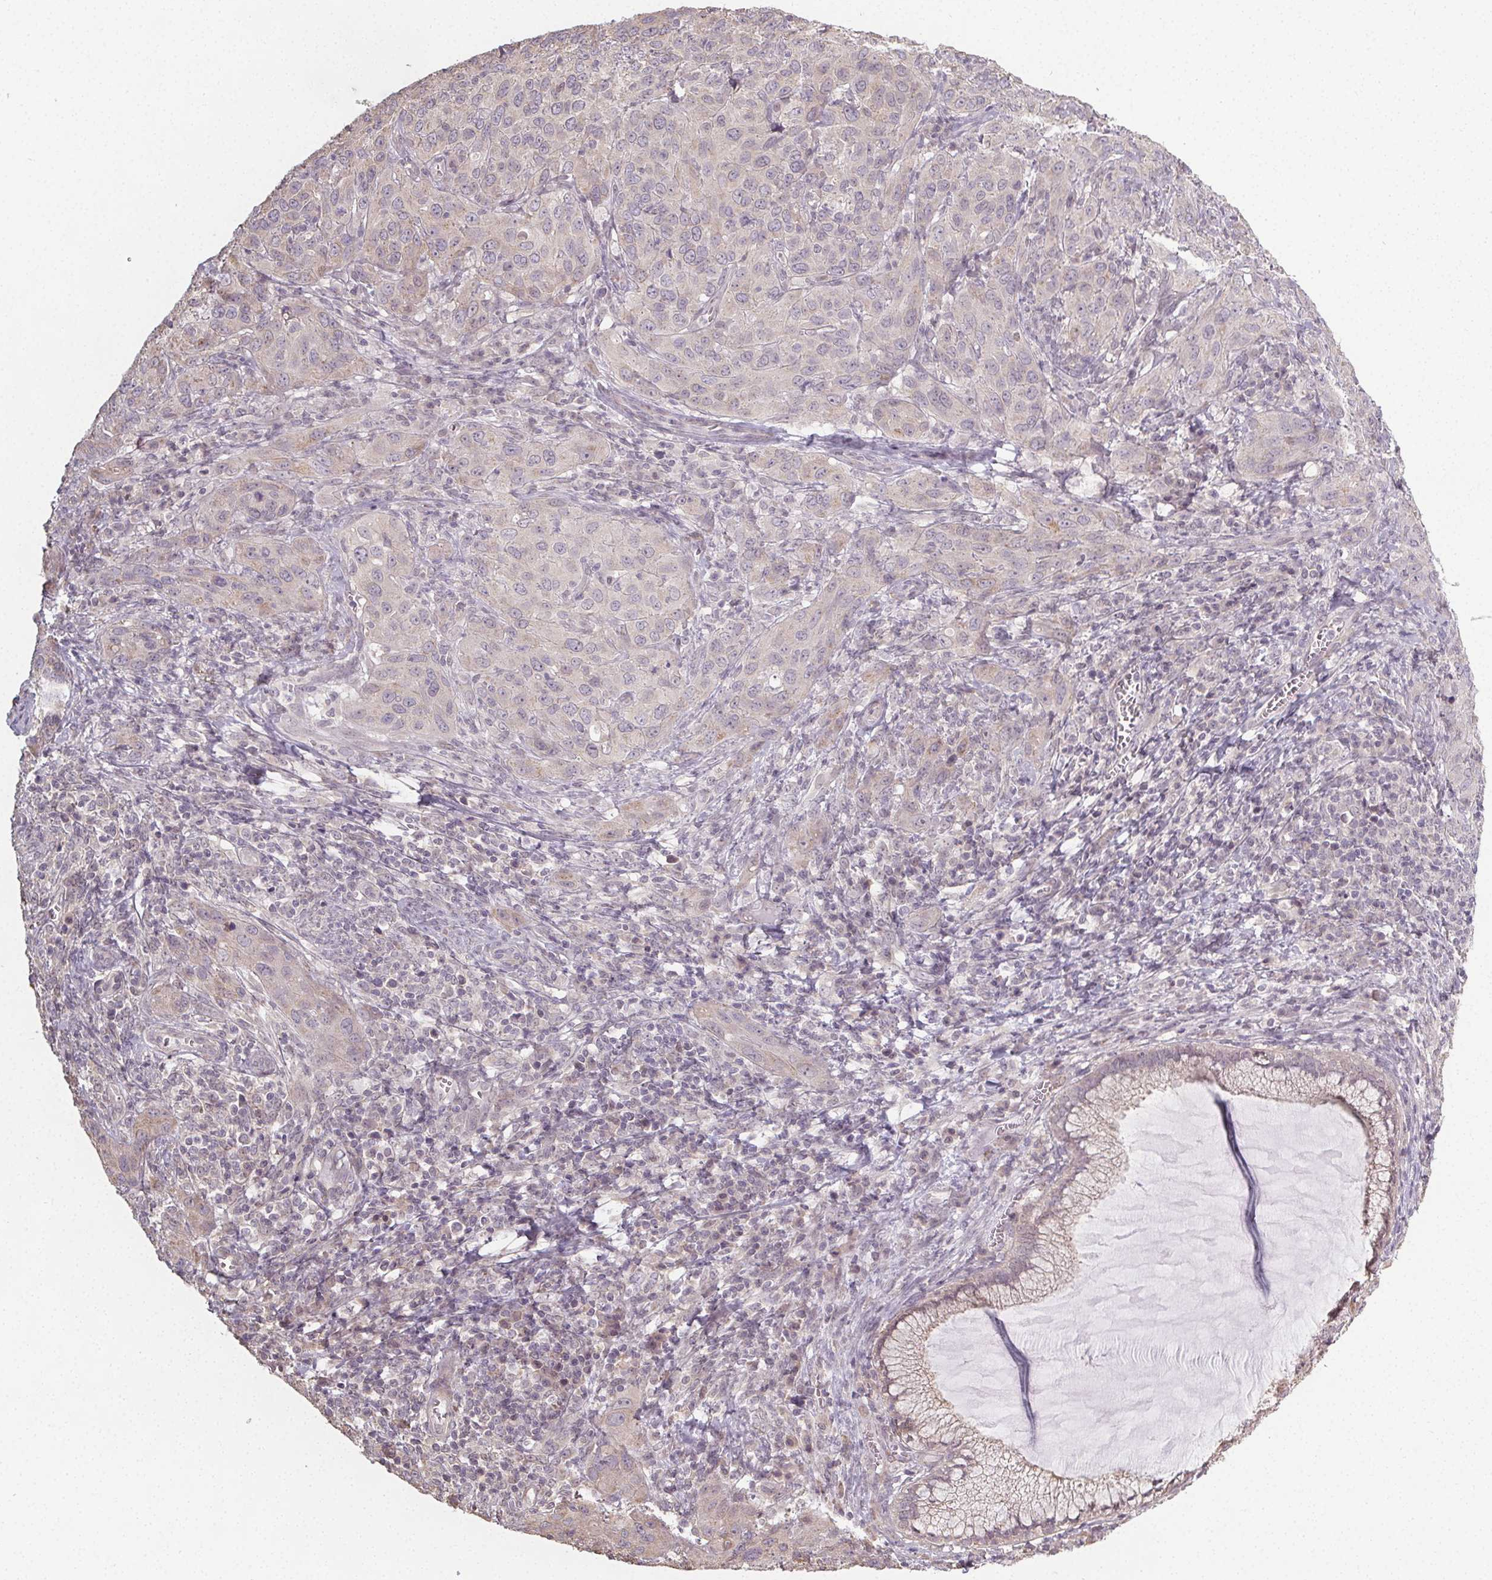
{"staining": {"intensity": "negative", "quantity": "none", "location": "none"}, "tissue": "cervical cancer", "cell_type": "Tumor cells", "image_type": "cancer", "snomed": [{"axis": "morphology", "description": "Normal tissue, NOS"}, {"axis": "morphology", "description": "Squamous cell carcinoma, NOS"}, {"axis": "topography", "description": "Cervix"}], "caption": "A high-resolution histopathology image shows immunohistochemistry staining of cervical cancer, which exhibits no significant positivity in tumor cells. (DAB immunohistochemistry (IHC) with hematoxylin counter stain).", "gene": "SLC26A2", "patient": {"sex": "female", "age": 51}}